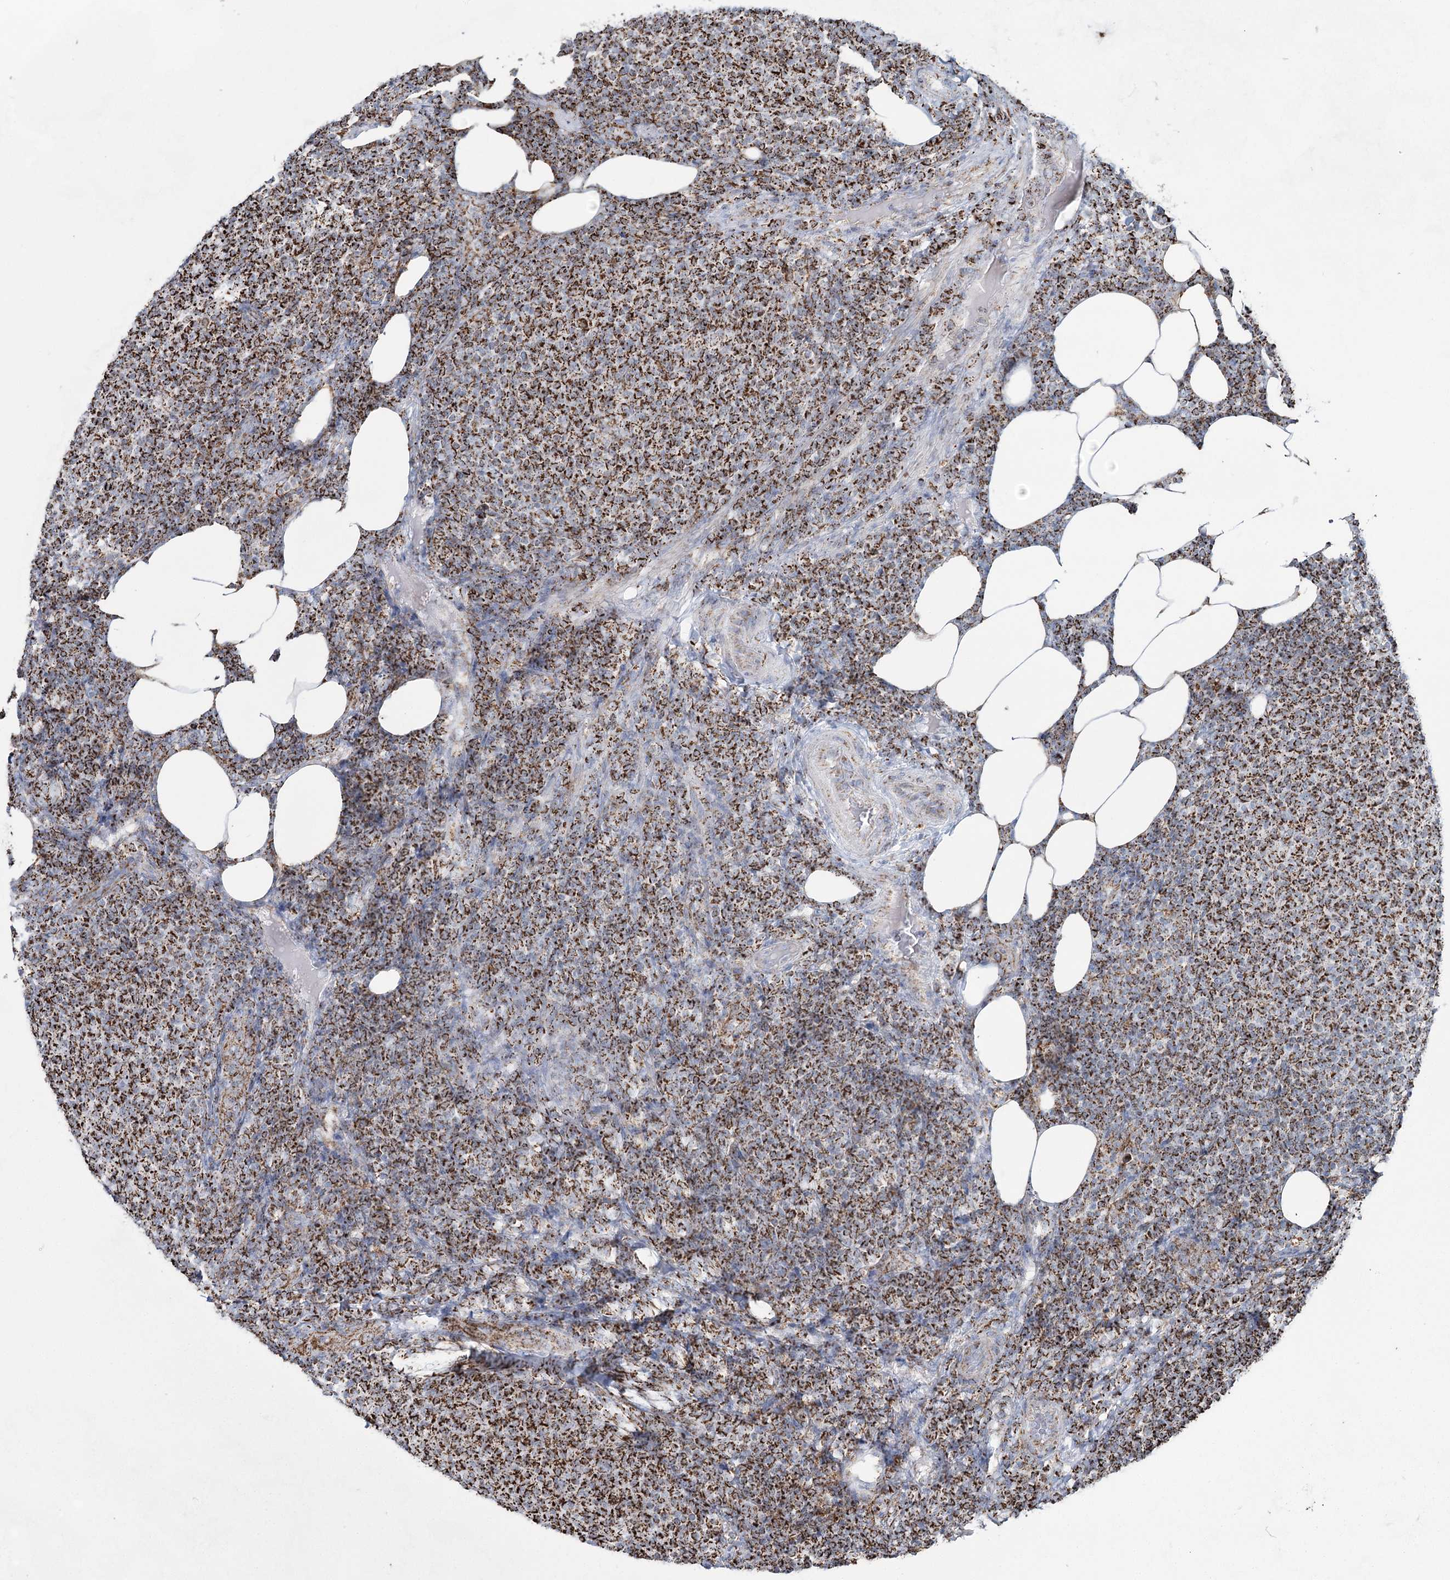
{"staining": {"intensity": "strong", "quantity": ">75%", "location": "cytoplasmic/membranous"}, "tissue": "lymphoma", "cell_type": "Tumor cells", "image_type": "cancer", "snomed": [{"axis": "morphology", "description": "Malignant lymphoma, non-Hodgkin's type, Low grade"}, {"axis": "topography", "description": "Lymph node"}], "caption": "An immunohistochemistry histopathology image of tumor tissue is shown. Protein staining in brown shows strong cytoplasmic/membranous positivity in low-grade malignant lymphoma, non-Hodgkin's type within tumor cells.", "gene": "CWF19L1", "patient": {"sex": "male", "age": 66}}